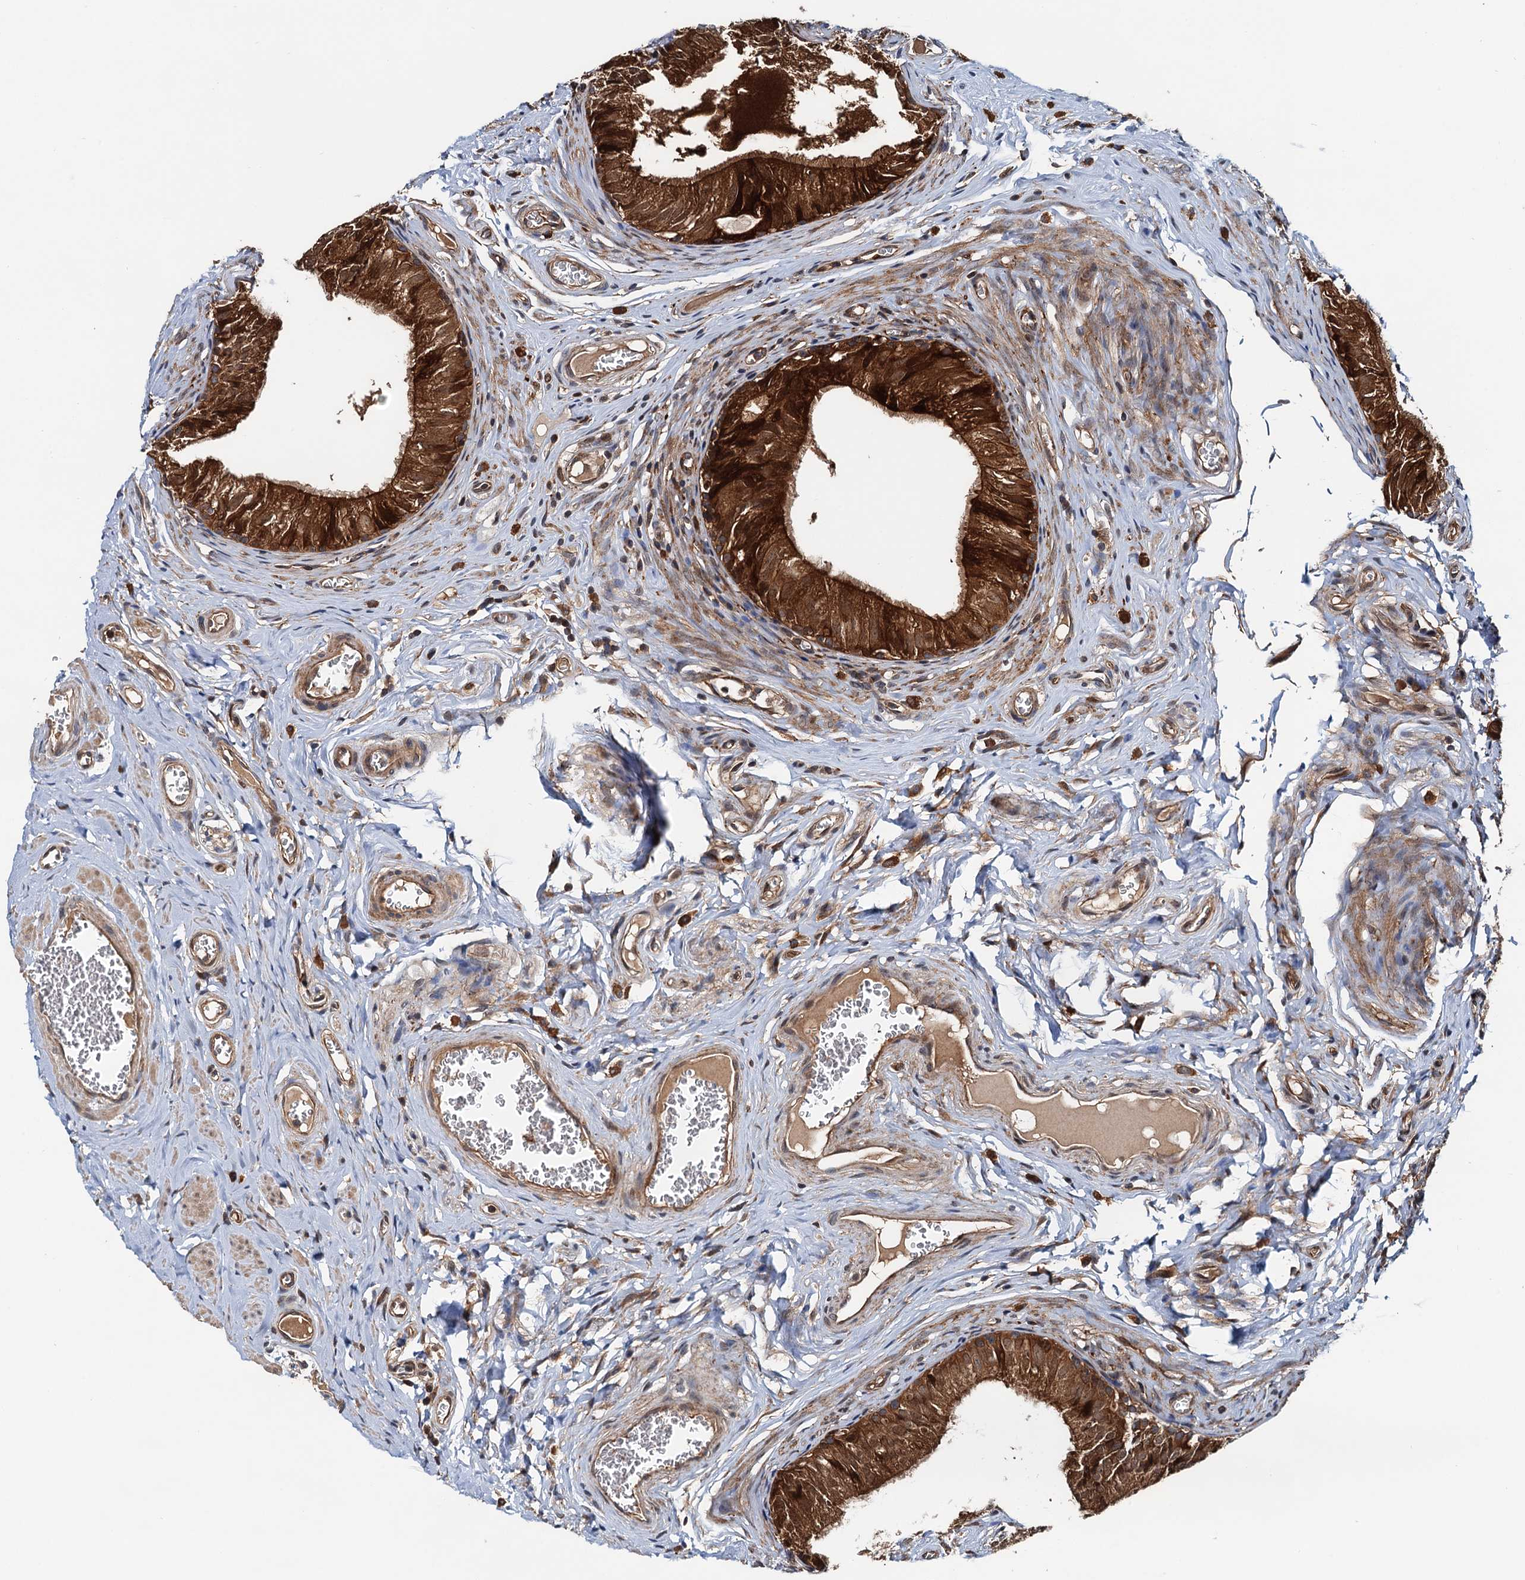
{"staining": {"intensity": "strong", "quantity": ">75%", "location": "cytoplasmic/membranous,nuclear"}, "tissue": "epididymis", "cell_type": "Glandular cells", "image_type": "normal", "snomed": [{"axis": "morphology", "description": "Normal tissue, NOS"}, {"axis": "topography", "description": "Epididymis"}], "caption": "IHC photomicrograph of normal epididymis stained for a protein (brown), which displays high levels of strong cytoplasmic/membranous,nuclear staining in approximately >75% of glandular cells.", "gene": "AAGAB", "patient": {"sex": "male", "age": 42}}